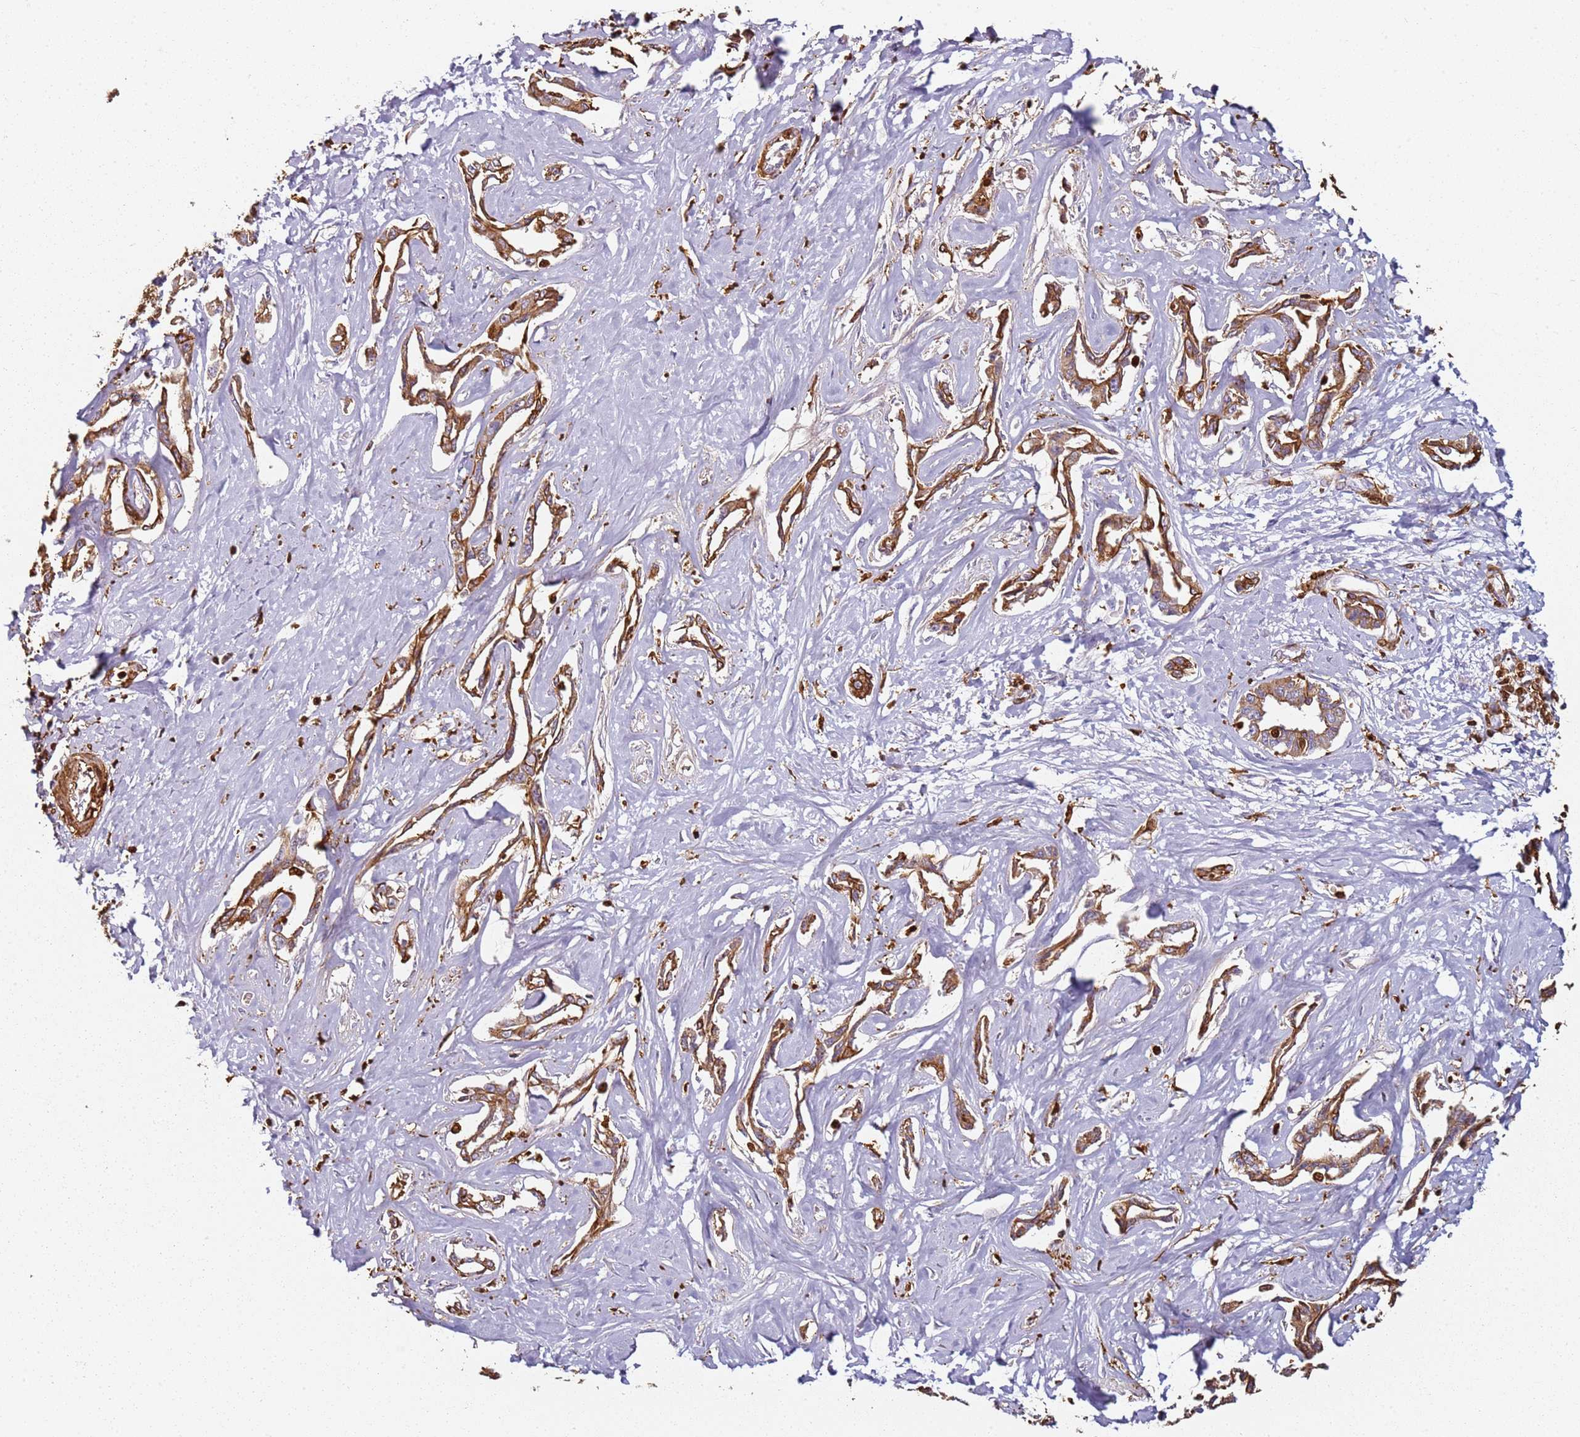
{"staining": {"intensity": "moderate", "quantity": ">75%", "location": "cytoplasmic/membranous"}, "tissue": "liver cancer", "cell_type": "Tumor cells", "image_type": "cancer", "snomed": [{"axis": "morphology", "description": "Cholangiocarcinoma"}, {"axis": "topography", "description": "Liver"}], "caption": "This photomicrograph reveals immunohistochemistry staining of liver cancer (cholangiocarcinoma), with medium moderate cytoplasmic/membranous staining in approximately >75% of tumor cells.", "gene": "S100A4", "patient": {"sex": "male", "age": 59}}